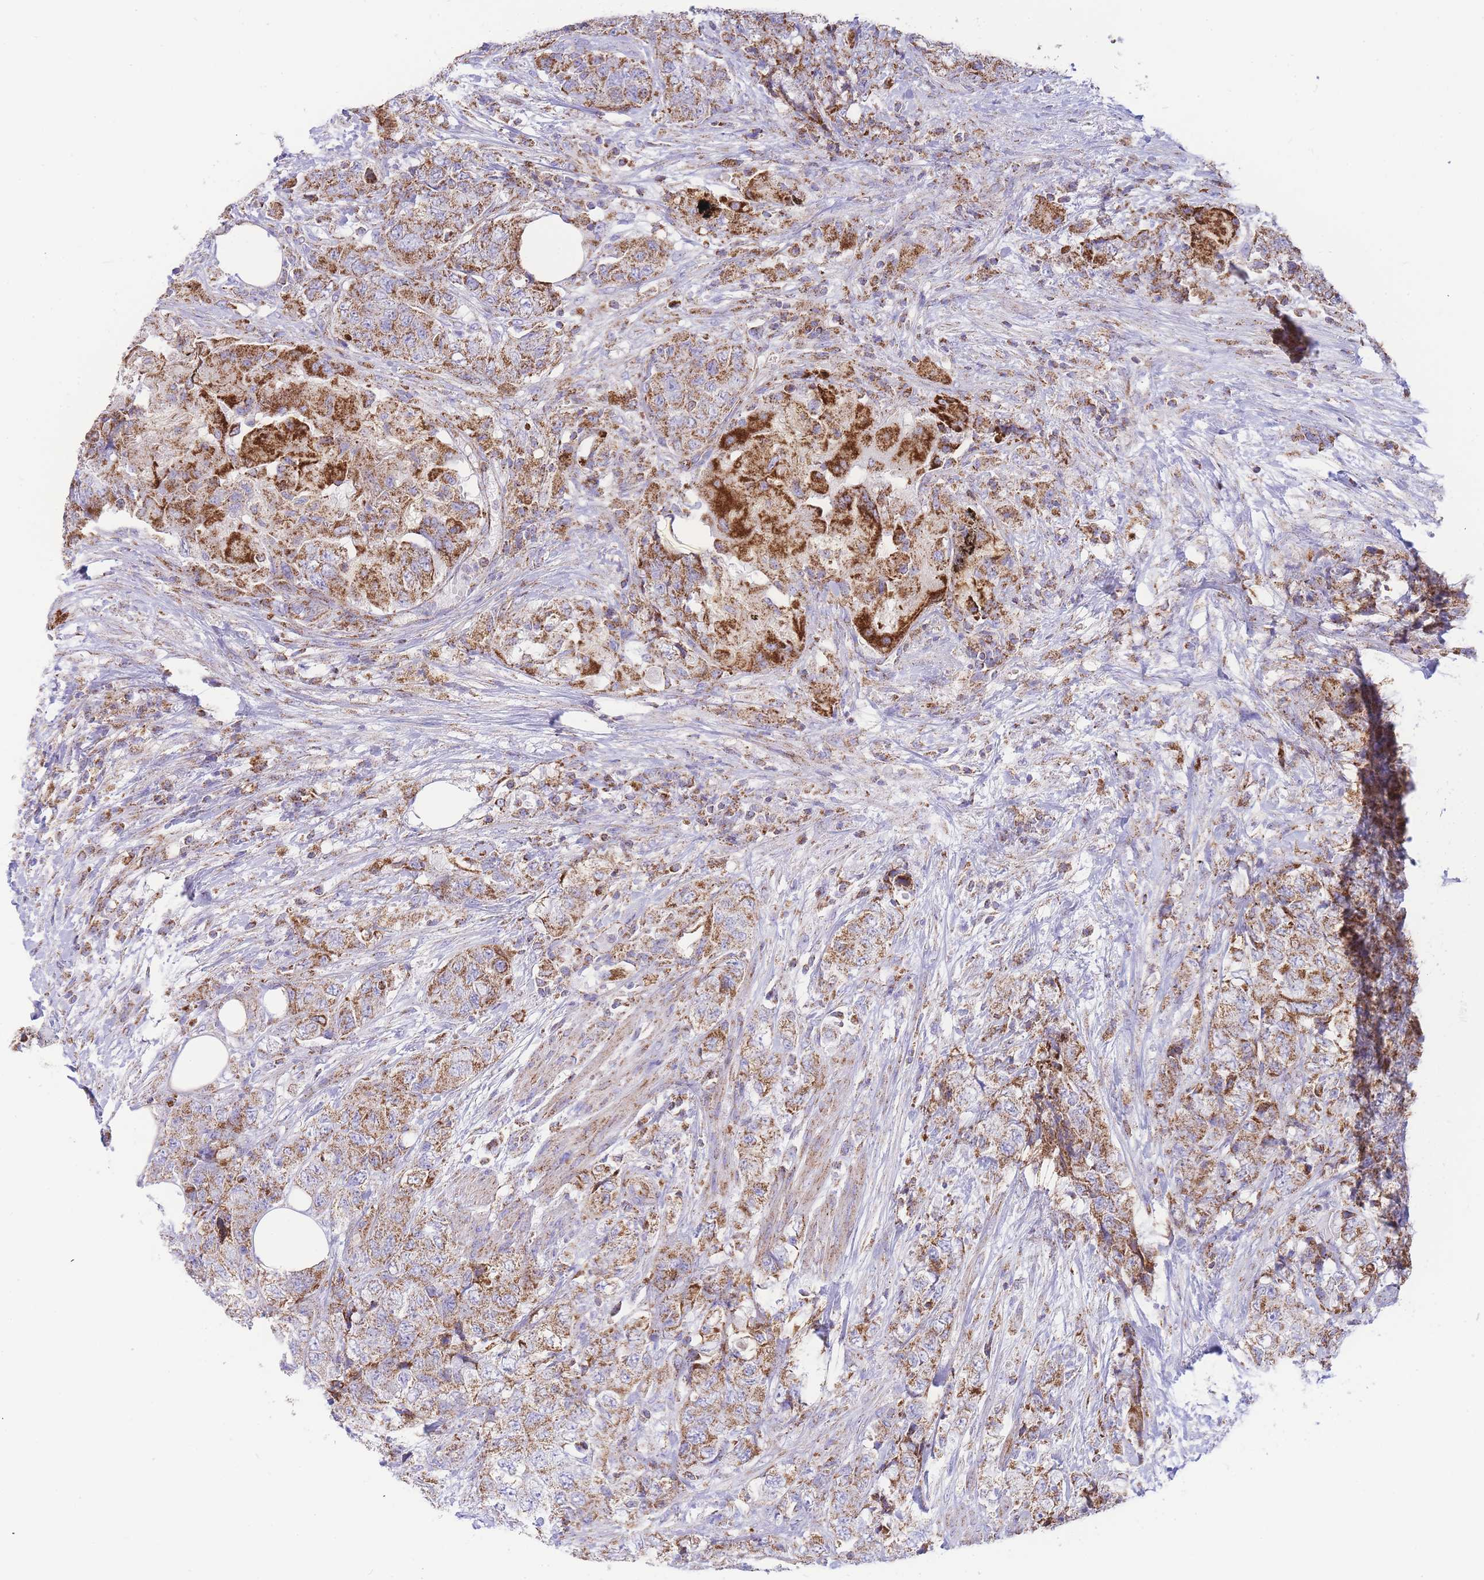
{"staining": {"intensity": "moderate", "quantity": ">75%", "location": "cytoplasmic/membranous"}, "tissue": "urothelial cancer", "cell_type": "Tumor cells", "image_type": "cancer", "snomed": [{"axis": "morphology", "description": "Urothelial carcinoma, High grade"}, {"axis": "topography", "description": "Urinary bladder"}], "caption": "This is an image of immunohistochemistry staining of urothelial carcinoma (high-grade), which shows moderate staining in the cytoplasmic/membranous of tumor cells.", "gene": "GSTM1", "patient": {"sex": "female", "age": 78}}